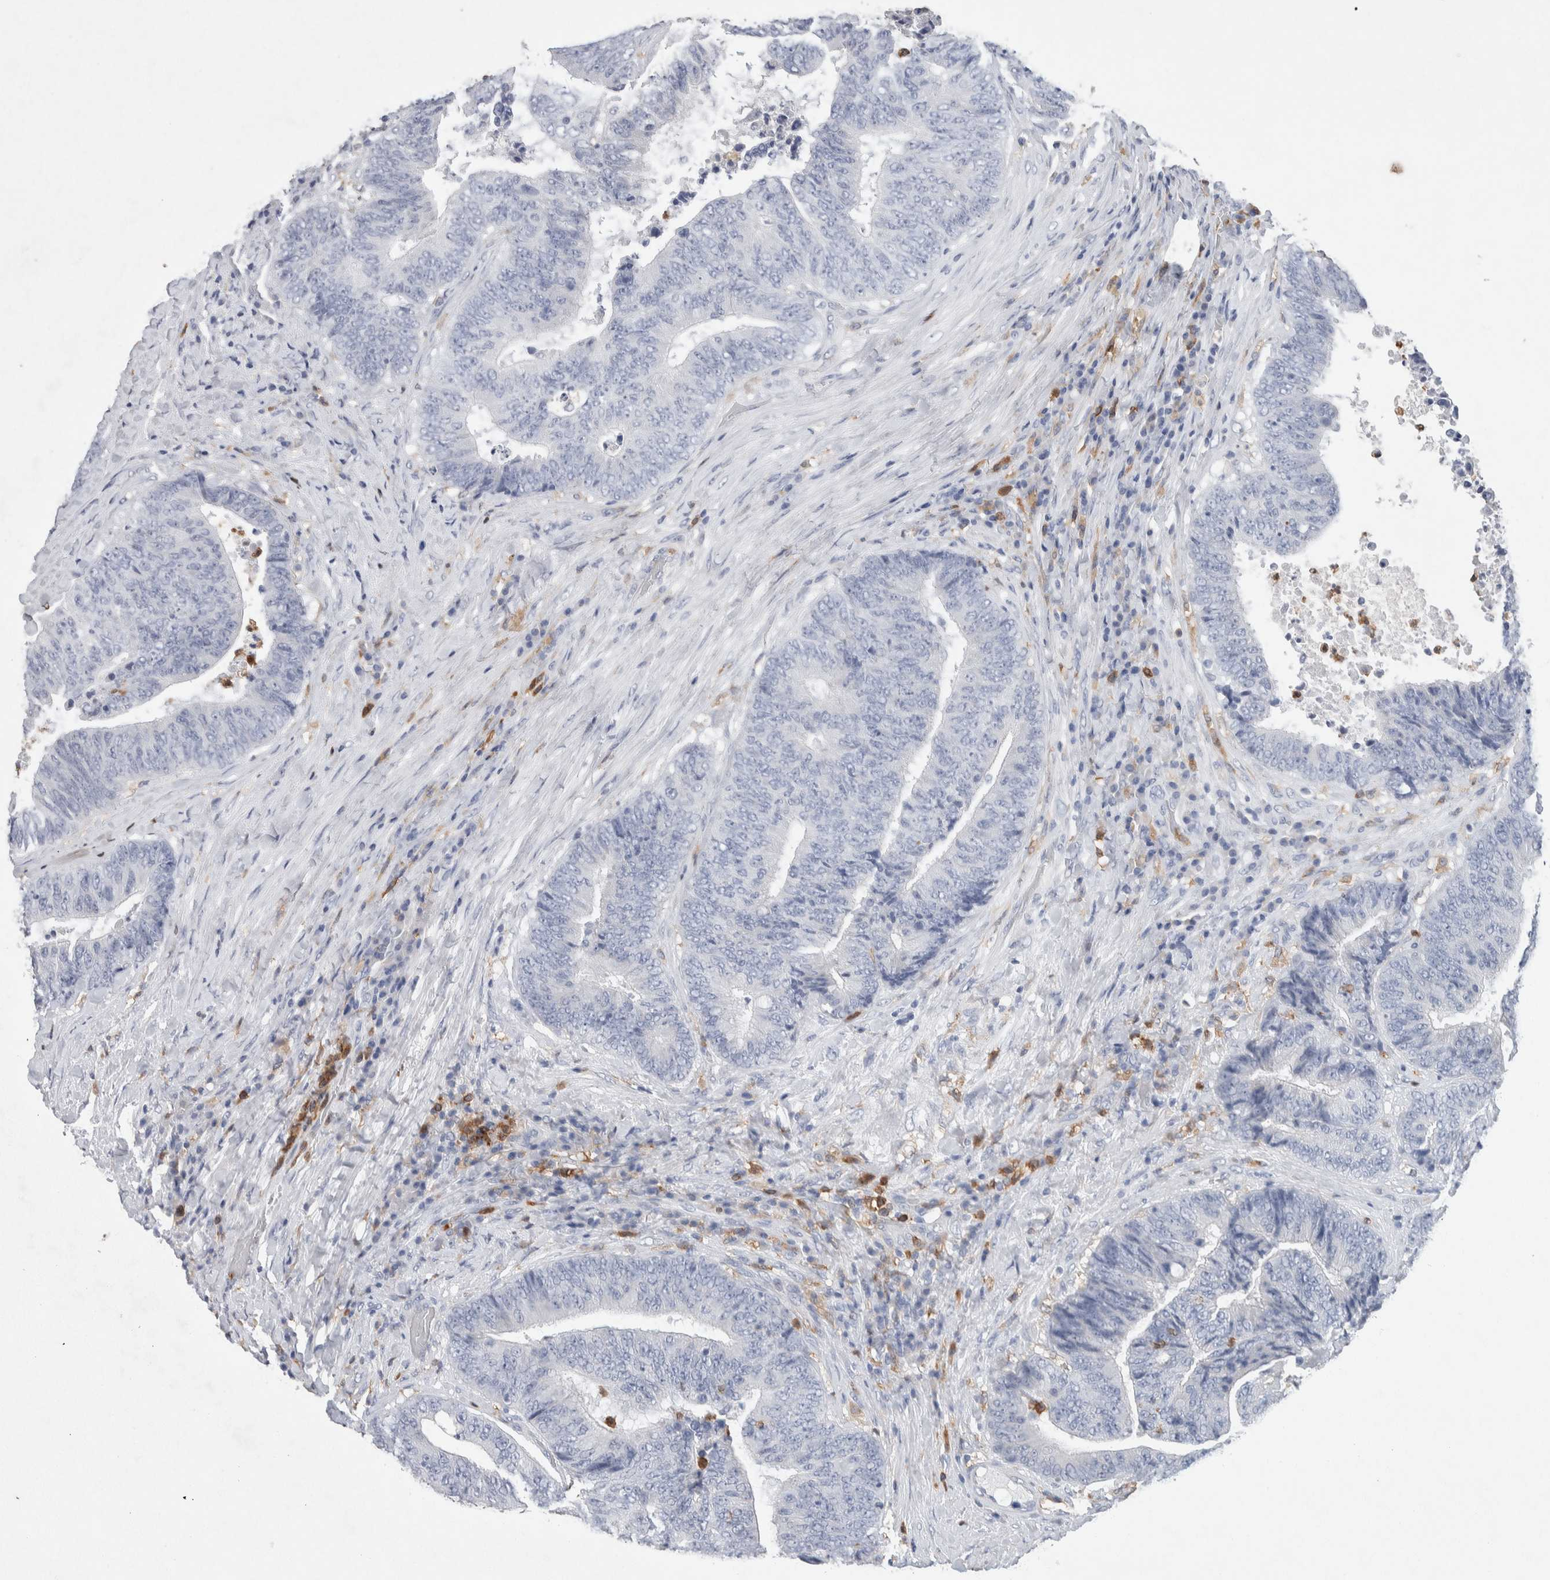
{"staining": {"intensity": "negative", "quantity": "none", "location": "none"}, "tissue": "colorectal cancer", "cell_type": "Tumor cells", "image_type": "cancer", "snomed": [{"axis": "morphology", "description": "Adenocarcinoma, NOS"}, {"axis": "topography", "description": "Rectum"}], "caption": "Human adenocarcinoma (colorectal) stained for a protein using immunohistochemistry (IHC) demonstrates no expression in tumor cells.", "gene": "NCF2", "patient": {"sex": "male", "age": 72}}